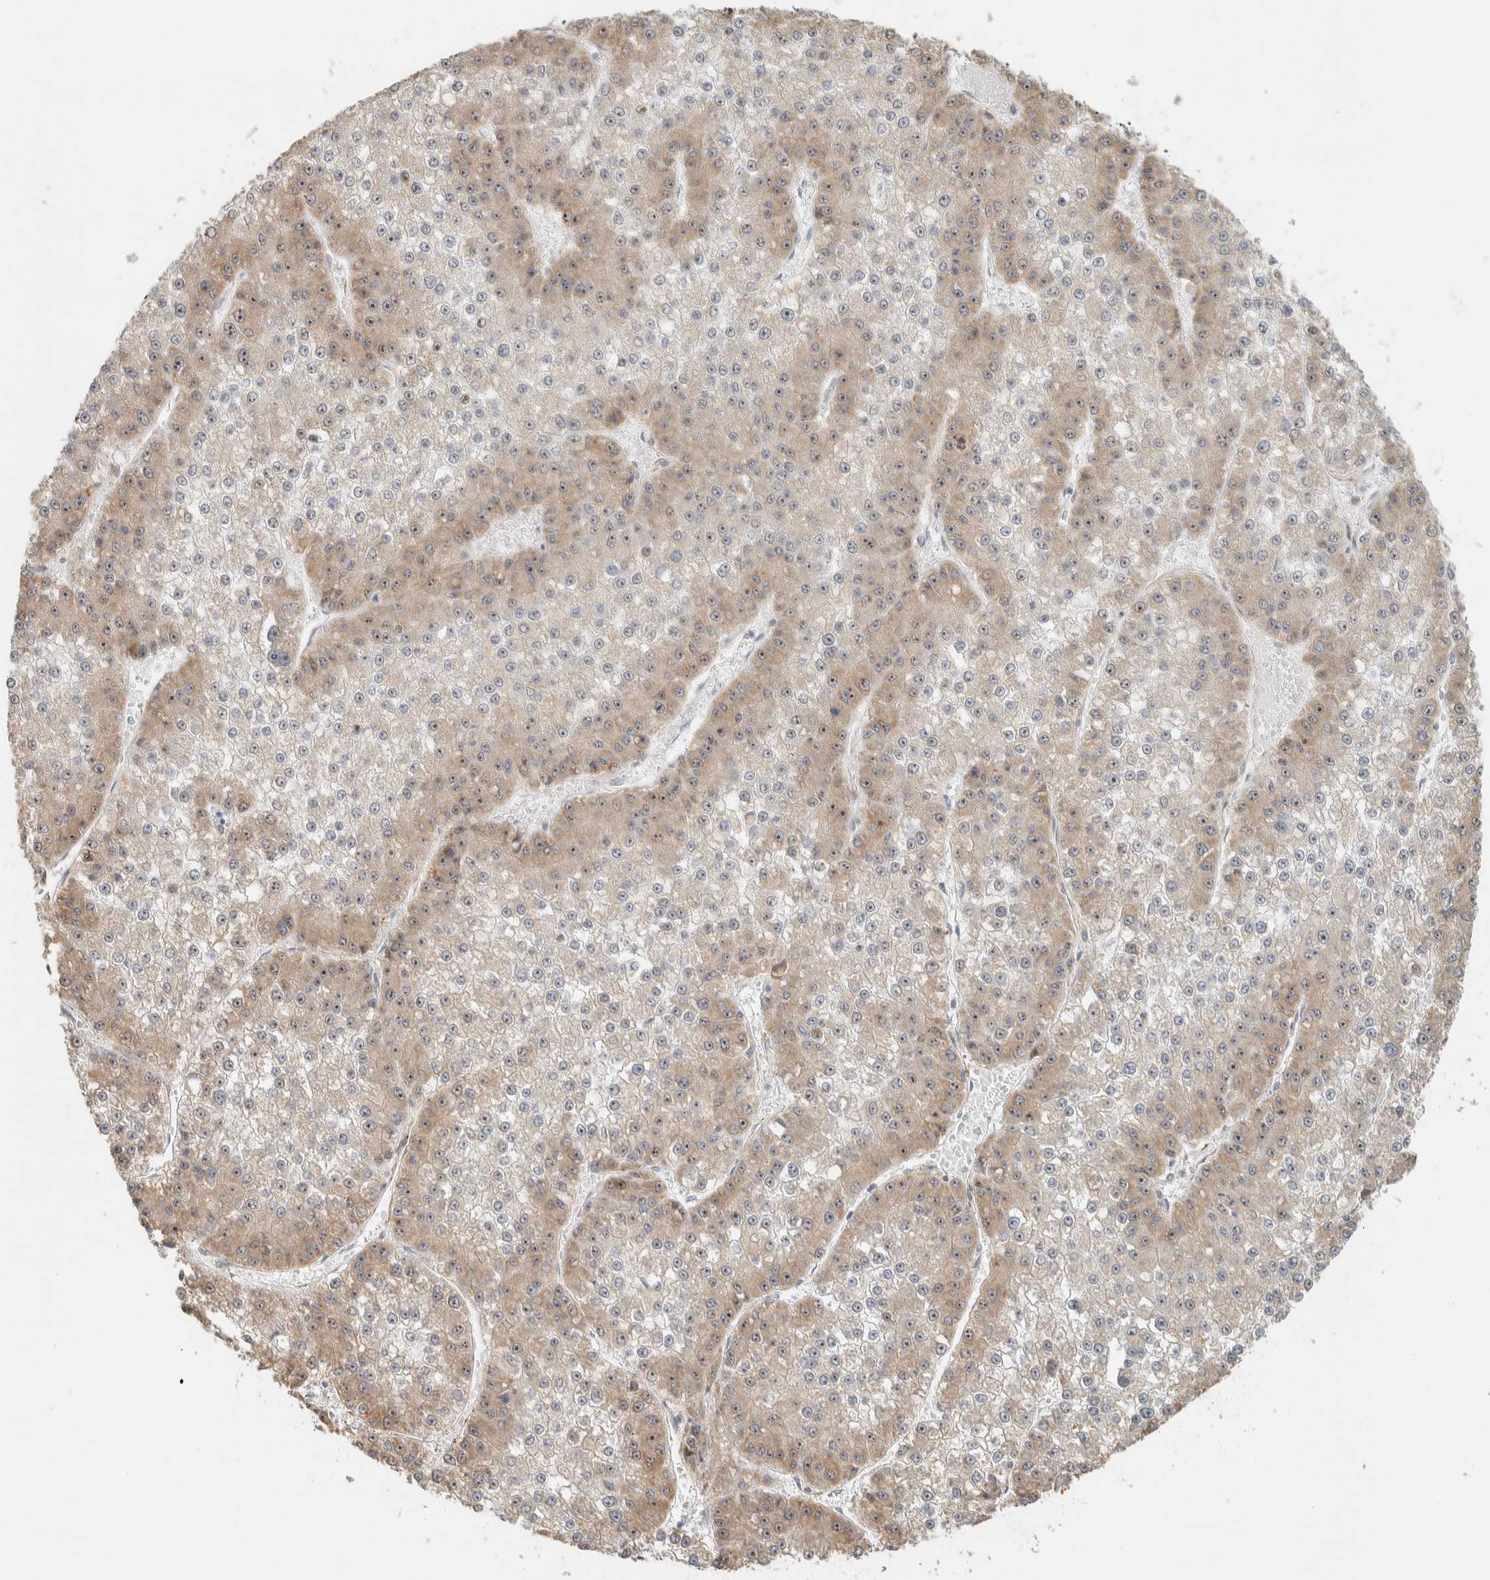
{"staining": {"intensity": "weak", "quantity": "25%-75%", "location": "cytoplasmic/membranous"}, "tissue": "liver cancer", "cell_type": "Tumor cells", "image_type": "cancer", "snomed": [{"axis": "morphology", "description": "Carcinoma, Hepatocellular, NOS"}, {"axis": "topography", "description": "Liver"}], "caption": "Tumor cells reveal weak cytoplasmic/membranous expression in approximately 25%-75% of cells in liver cancer (hepatocellular carcinoma). (DAB = brown stain, brightfield microscopy at high magnification).", "gene": "KLHL40", "patient": {"sex": "female", "age": 73}}